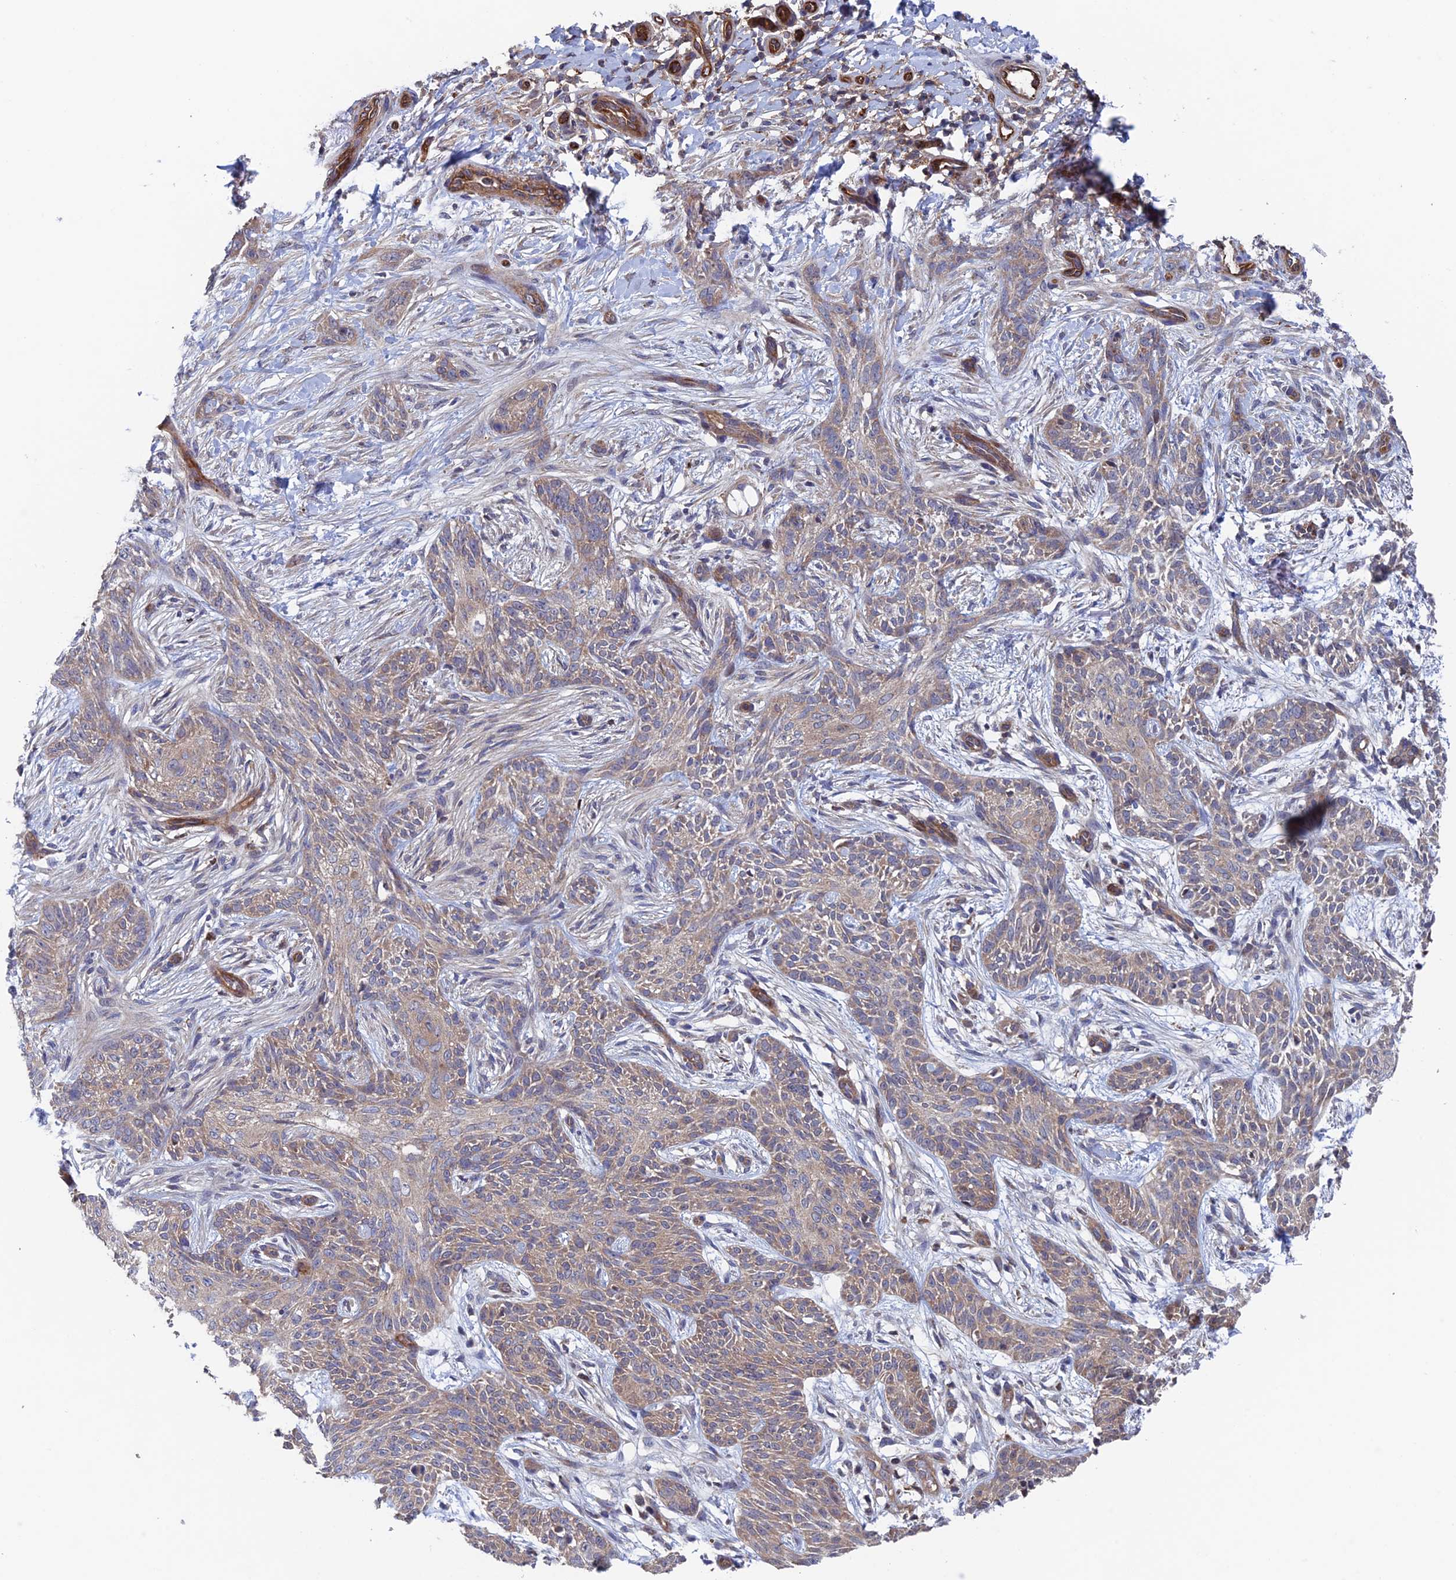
{"staining": {"intensity": "weak", "quantity": "25%-75%", "location": "cytoplasmic/membranous"}, "tissue": "skin cancer", "cell_type": "Tumor cells", "image_type": "cancer", "snomed": [{"axis": "morphology", "description": "Basal cell carcinoma"}, {"axis": "topography", "description": "Skin"}], "caption": "A brown stain shows weak cytoplasmic/membranous positivity of a protein in human skin cancer (basal cell carcinoma) tumor cells.", "gene": "NUDT16L1", "patient": {"sex": "female", "age": 82}}